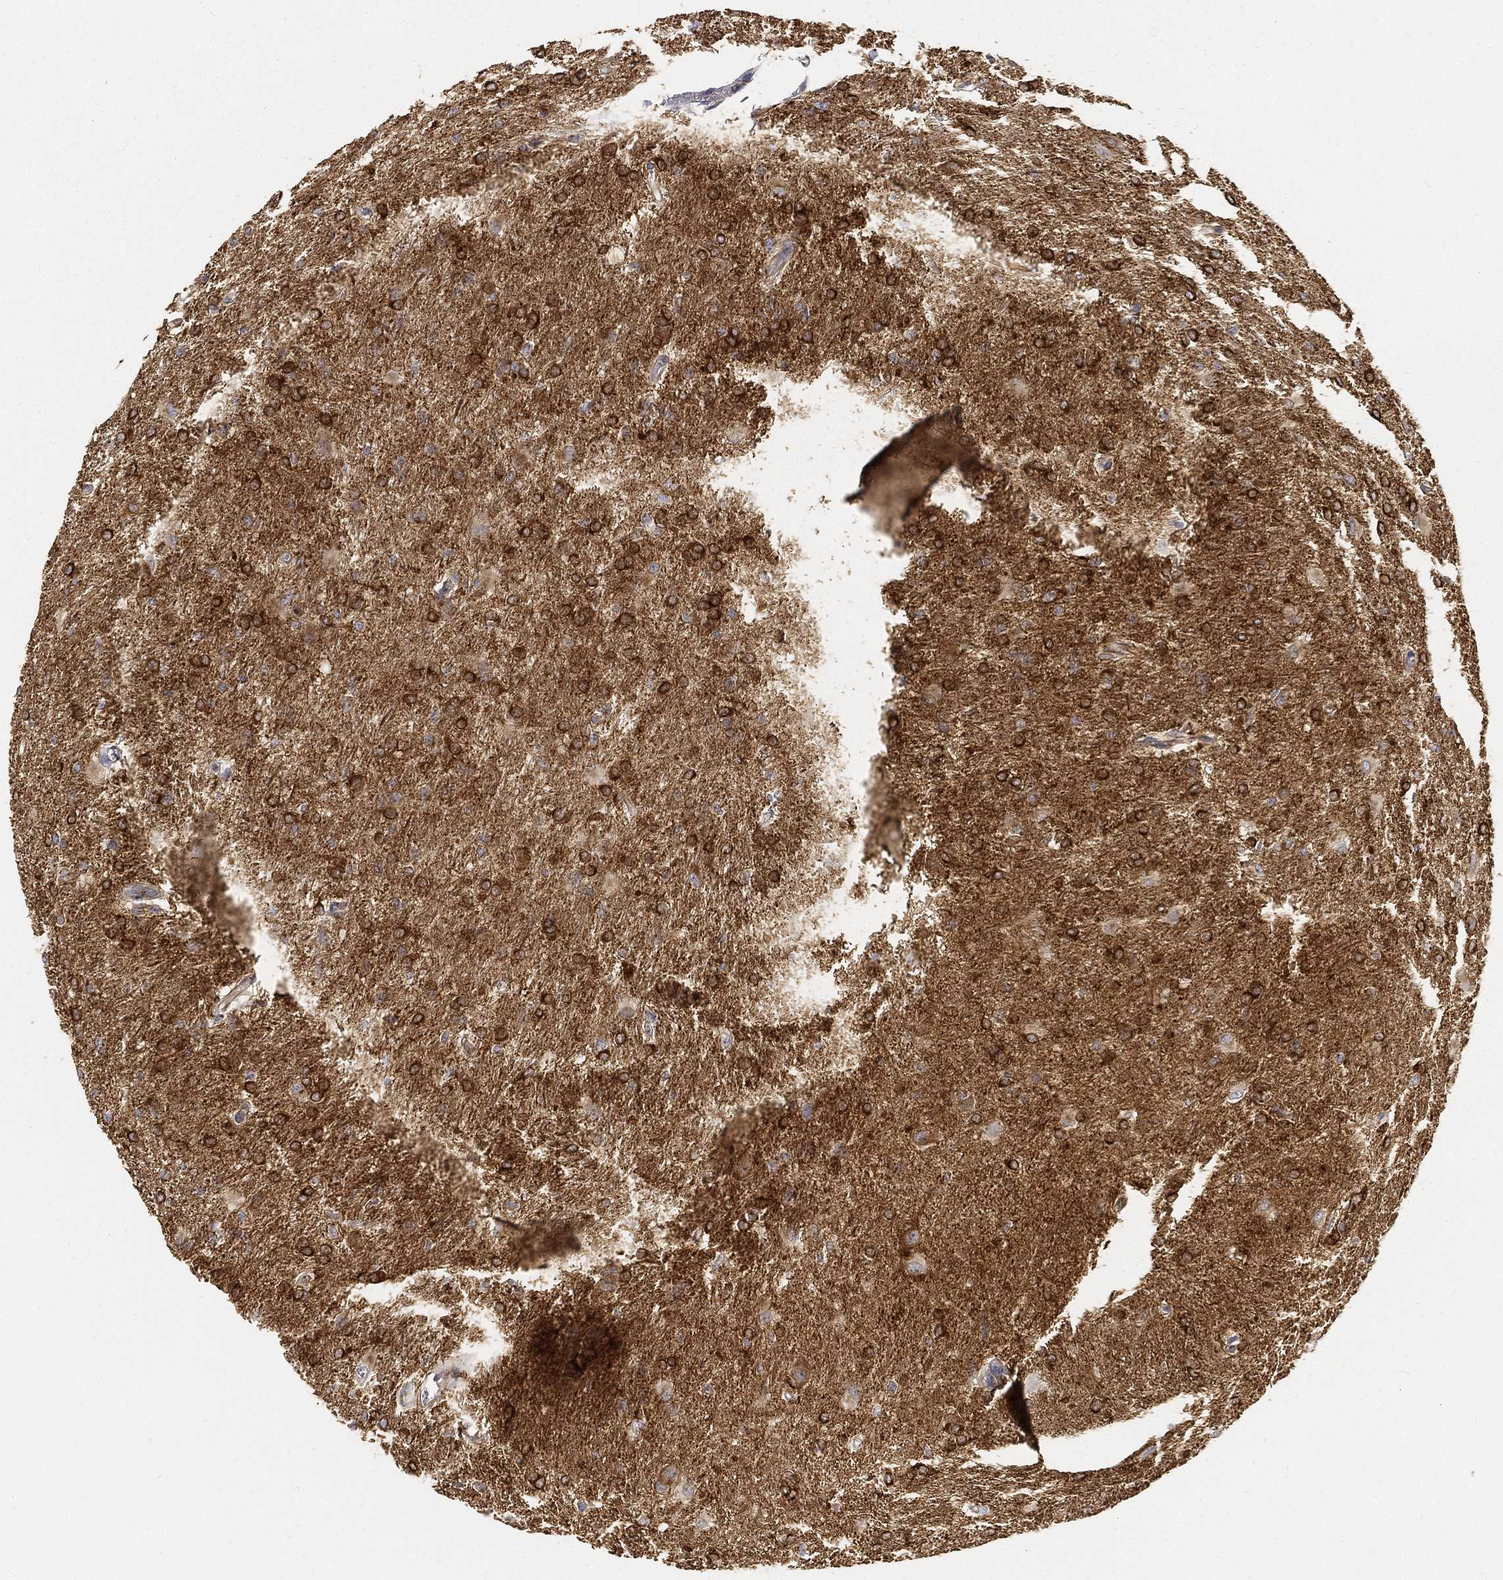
{"staining": {"intensity": "strong", "quantity": "25%-75%", "location": "cytoplasmic/membranous"}, "tissue": "glioma", "cell_type": "Tumor cells", "image_type": "cancer", "snomed": [{"axis": "morphology", "description": "Glioma, malignant, High grade"}, {"axis": "topography", "description": "Brain"}], "caption": "Malignant high-grade glioma stained for a protein (brown) shows strong cytoplasmic/membranous positive expression in about 25%-75% of tumor cells.", "gene": "TMEM25", "patient": {"sex": "male", "age": 68}}